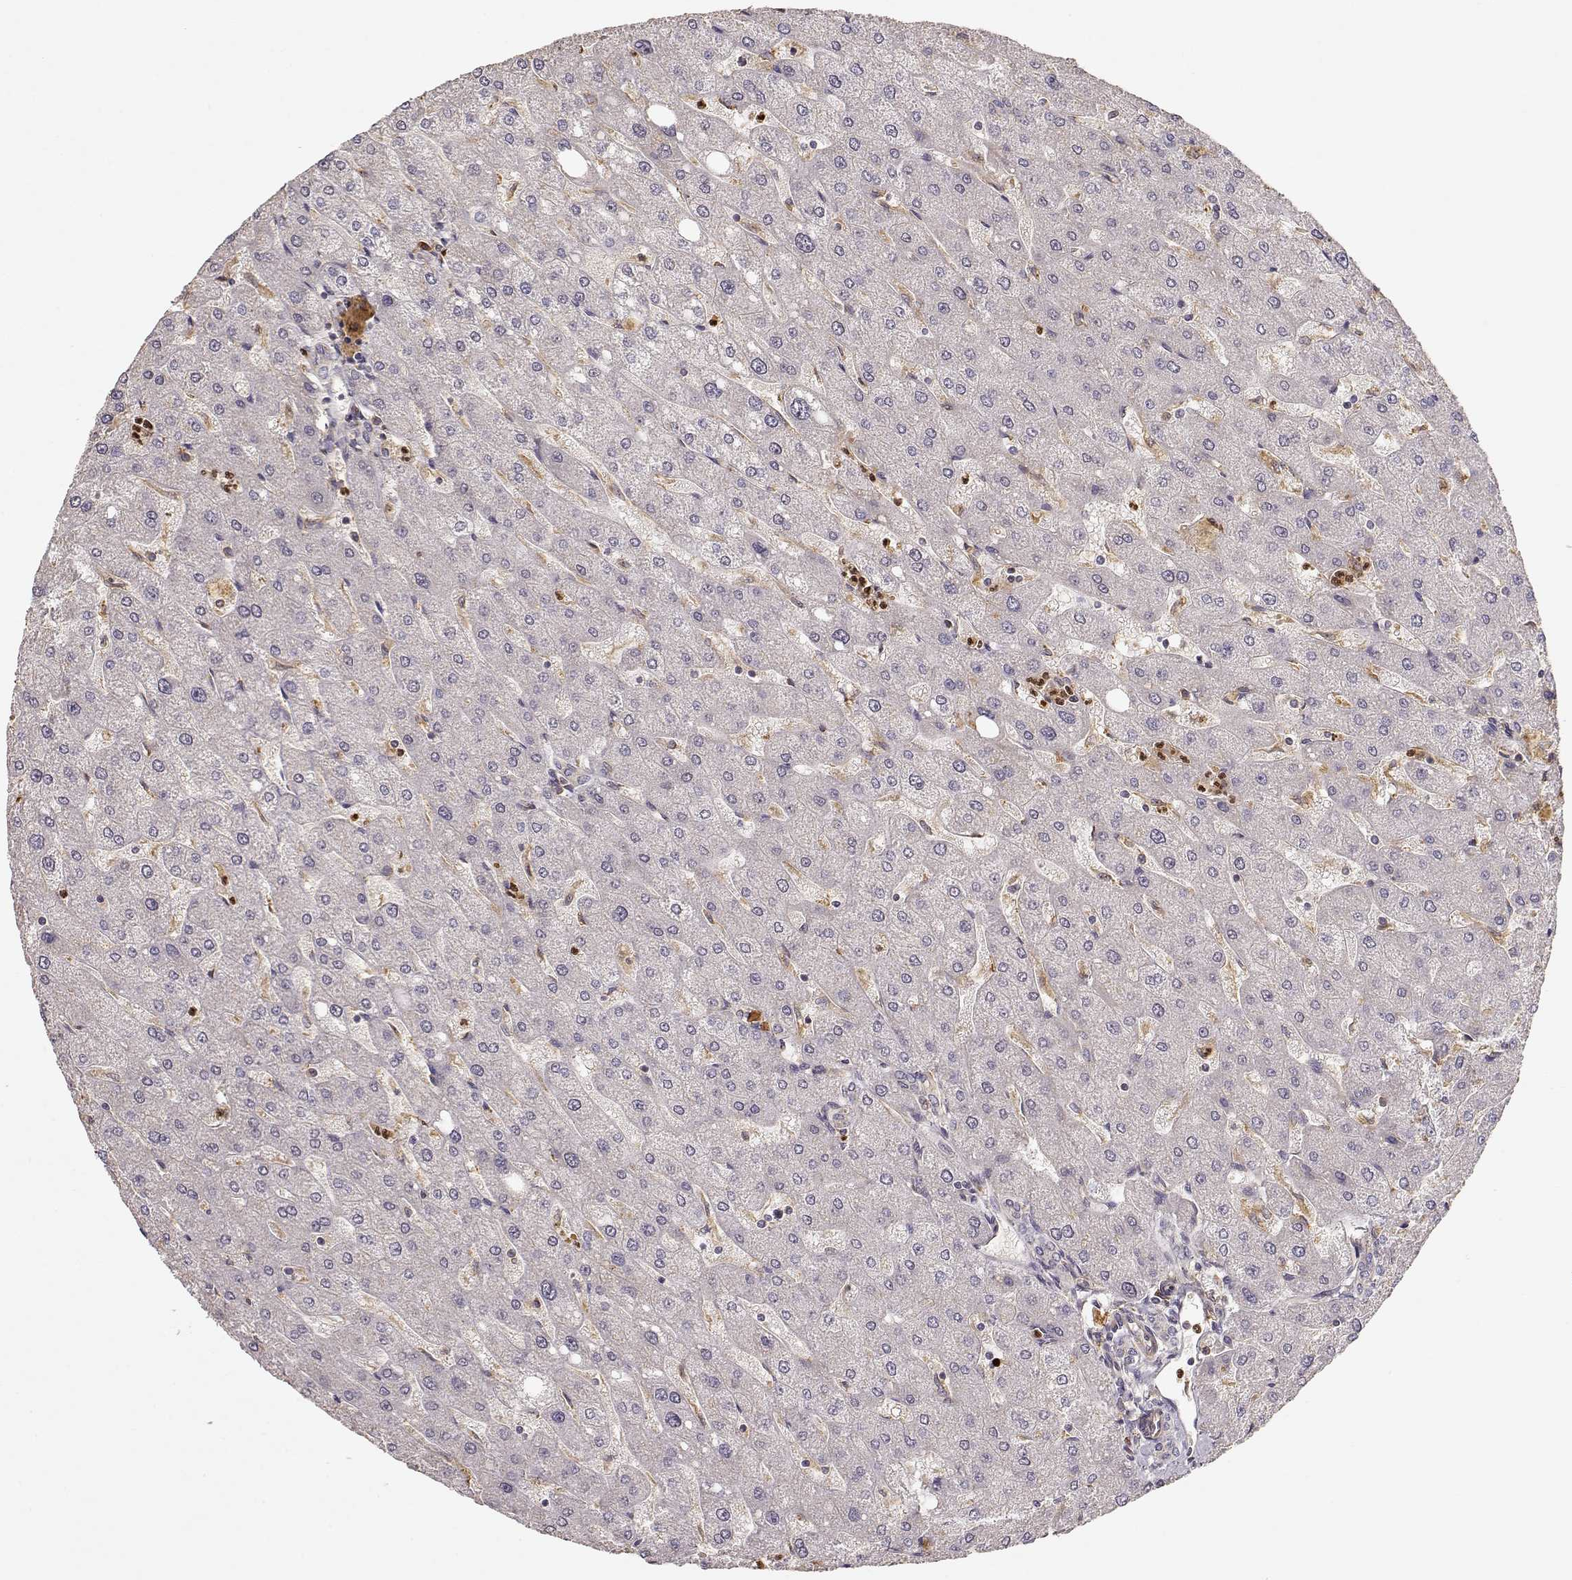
{"staining": {"intensity": "negative", "quantity": "none", "location": "none"}, "tissue": "liver", "cell_type": "Cholangiocytes", "image_type": "normal", "snomed": [{"axis": "morphology", "description": "Normal tissue, NOS"}, {"axis": "topography", "description": "Liver"}], "caption": "IHC micrograph of benign liver: human liver stained with DAB shows no significant protein expression in cholangiocytes.", "gene": "ARHGEF2", "patient": {"sex": "male", "age": 67}}